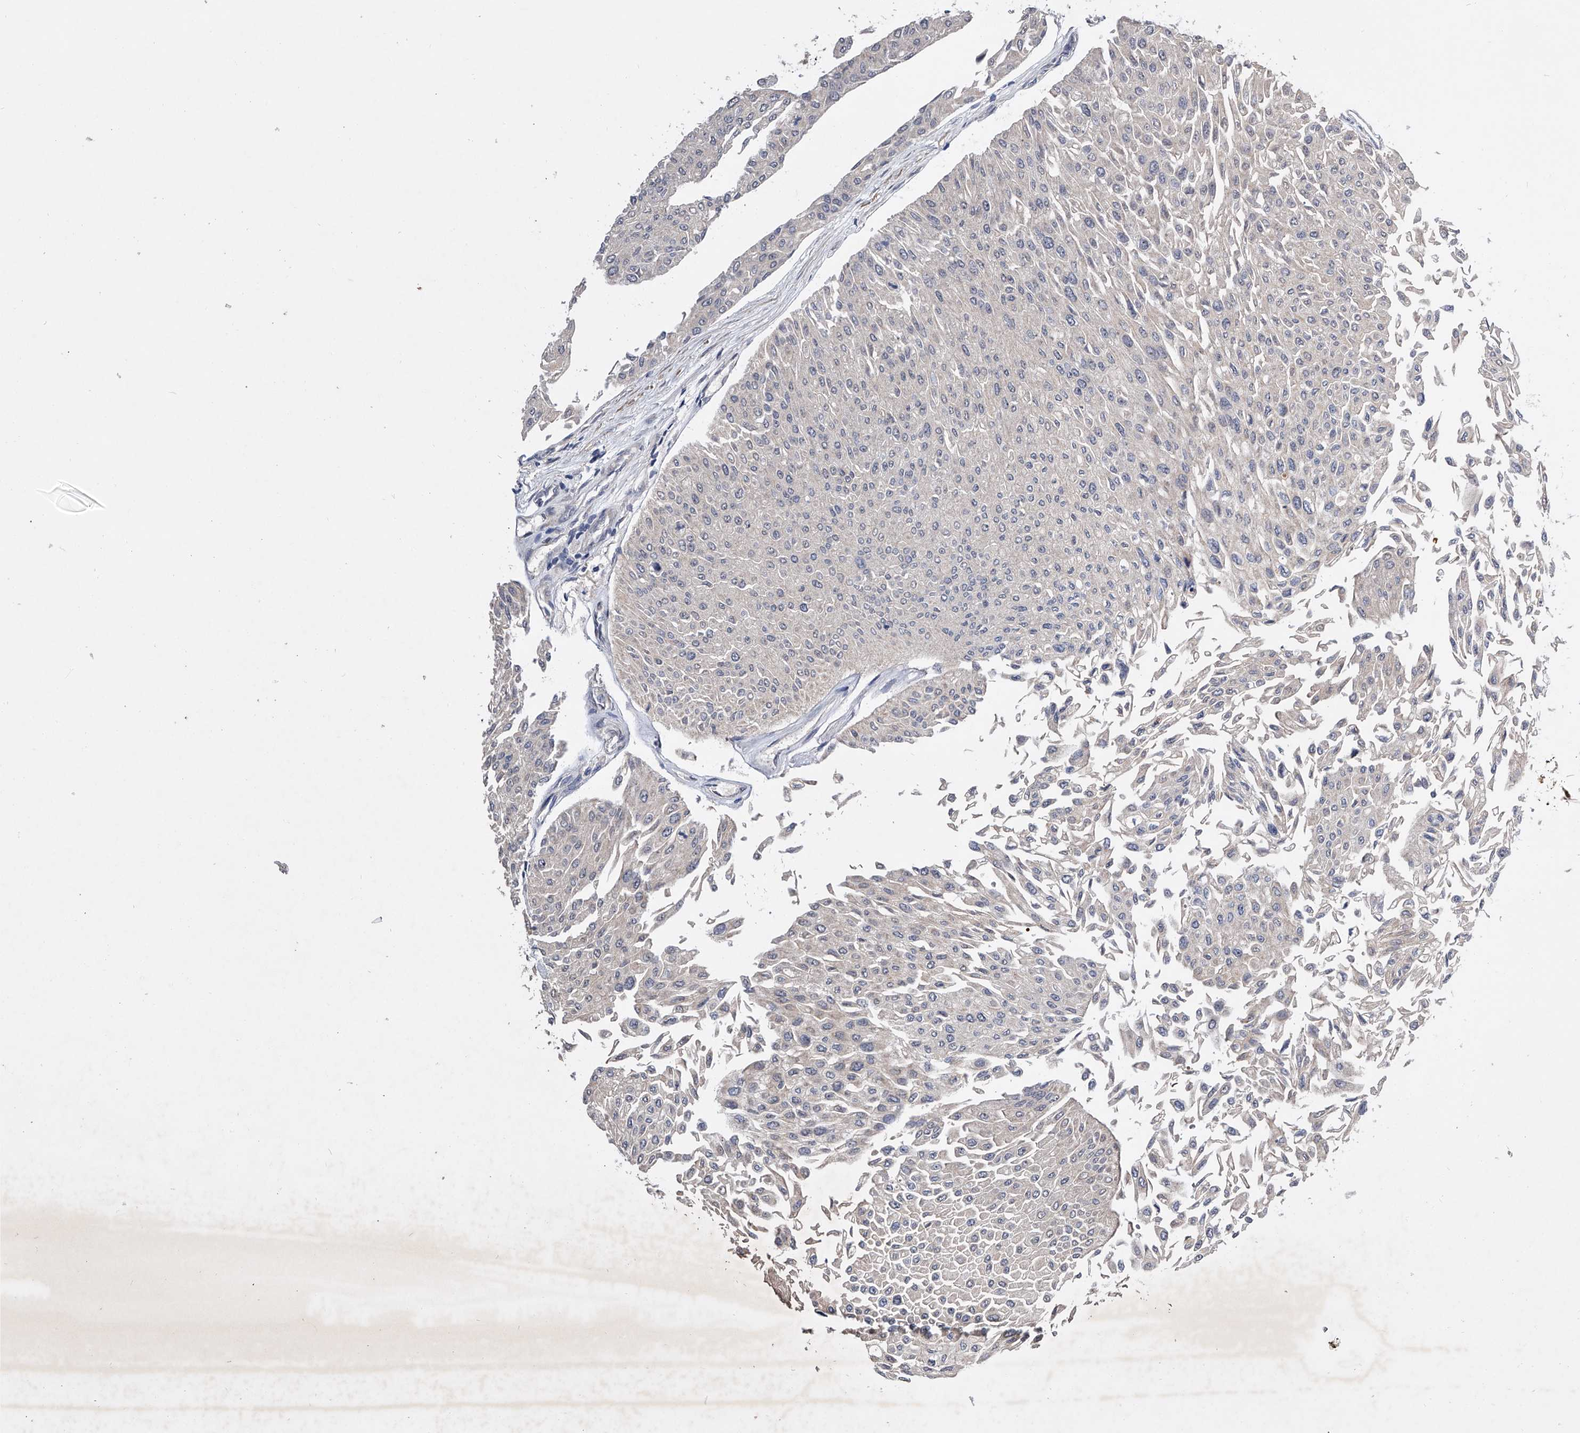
{"staining": {"intensity": "negative", "quantity": "none", "location": "none"}, "tissue": "urothelial cancer", "cell_type": "Tumor cells", "image_type": "cancer", "snomed": [{"axis": "morphology", "description": "Urothelial carcinoma, Low grade"}, {"axis": "topography", "description": "Urinary bladder"}], "caption": "Urothelial cancer stained for a protein using IHC exhibits no positivity tumor cells.", "gene": "ZNF30", "patient": {"sex": "male", "age": 67}}